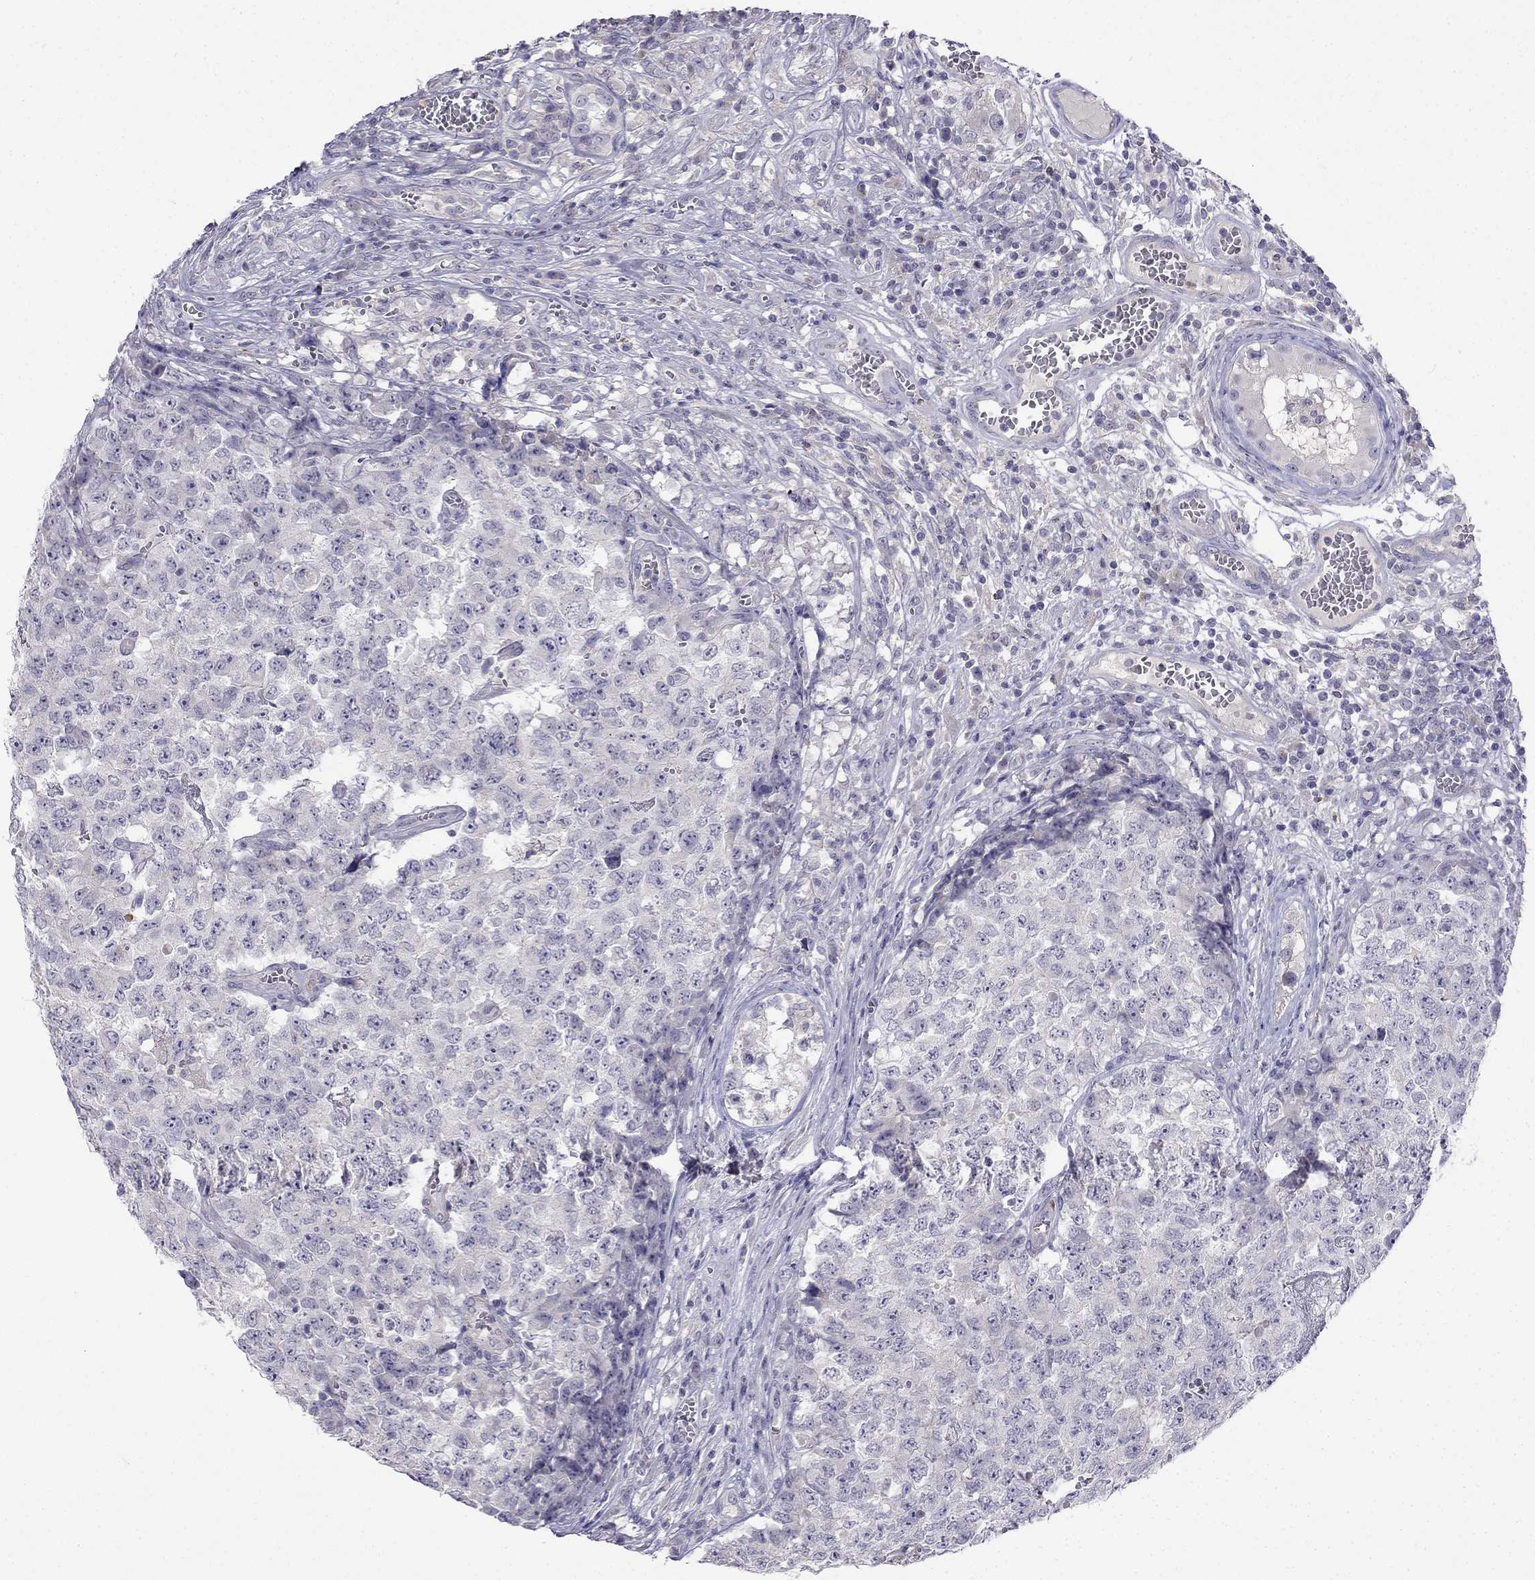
{"staining": {"intensity": "negative", "quantity": "none", "location": "none"}, "tissue": "testis cancer", "cell_type": "Tumor cells", "image_type": "cancer", "snomed": [{"axis": "morphology", "description": "Carcinoma, Embryonal, NOS"}, {"axis": "topography", "description": "Testis"}], "caption": "Human embryonal carcinoma (testis) stained for a protein using immunohistochemistry reveals no expression in tumor cells.", "gene": "C16orf89", "patient": {"sex": "male", "age": 23}}